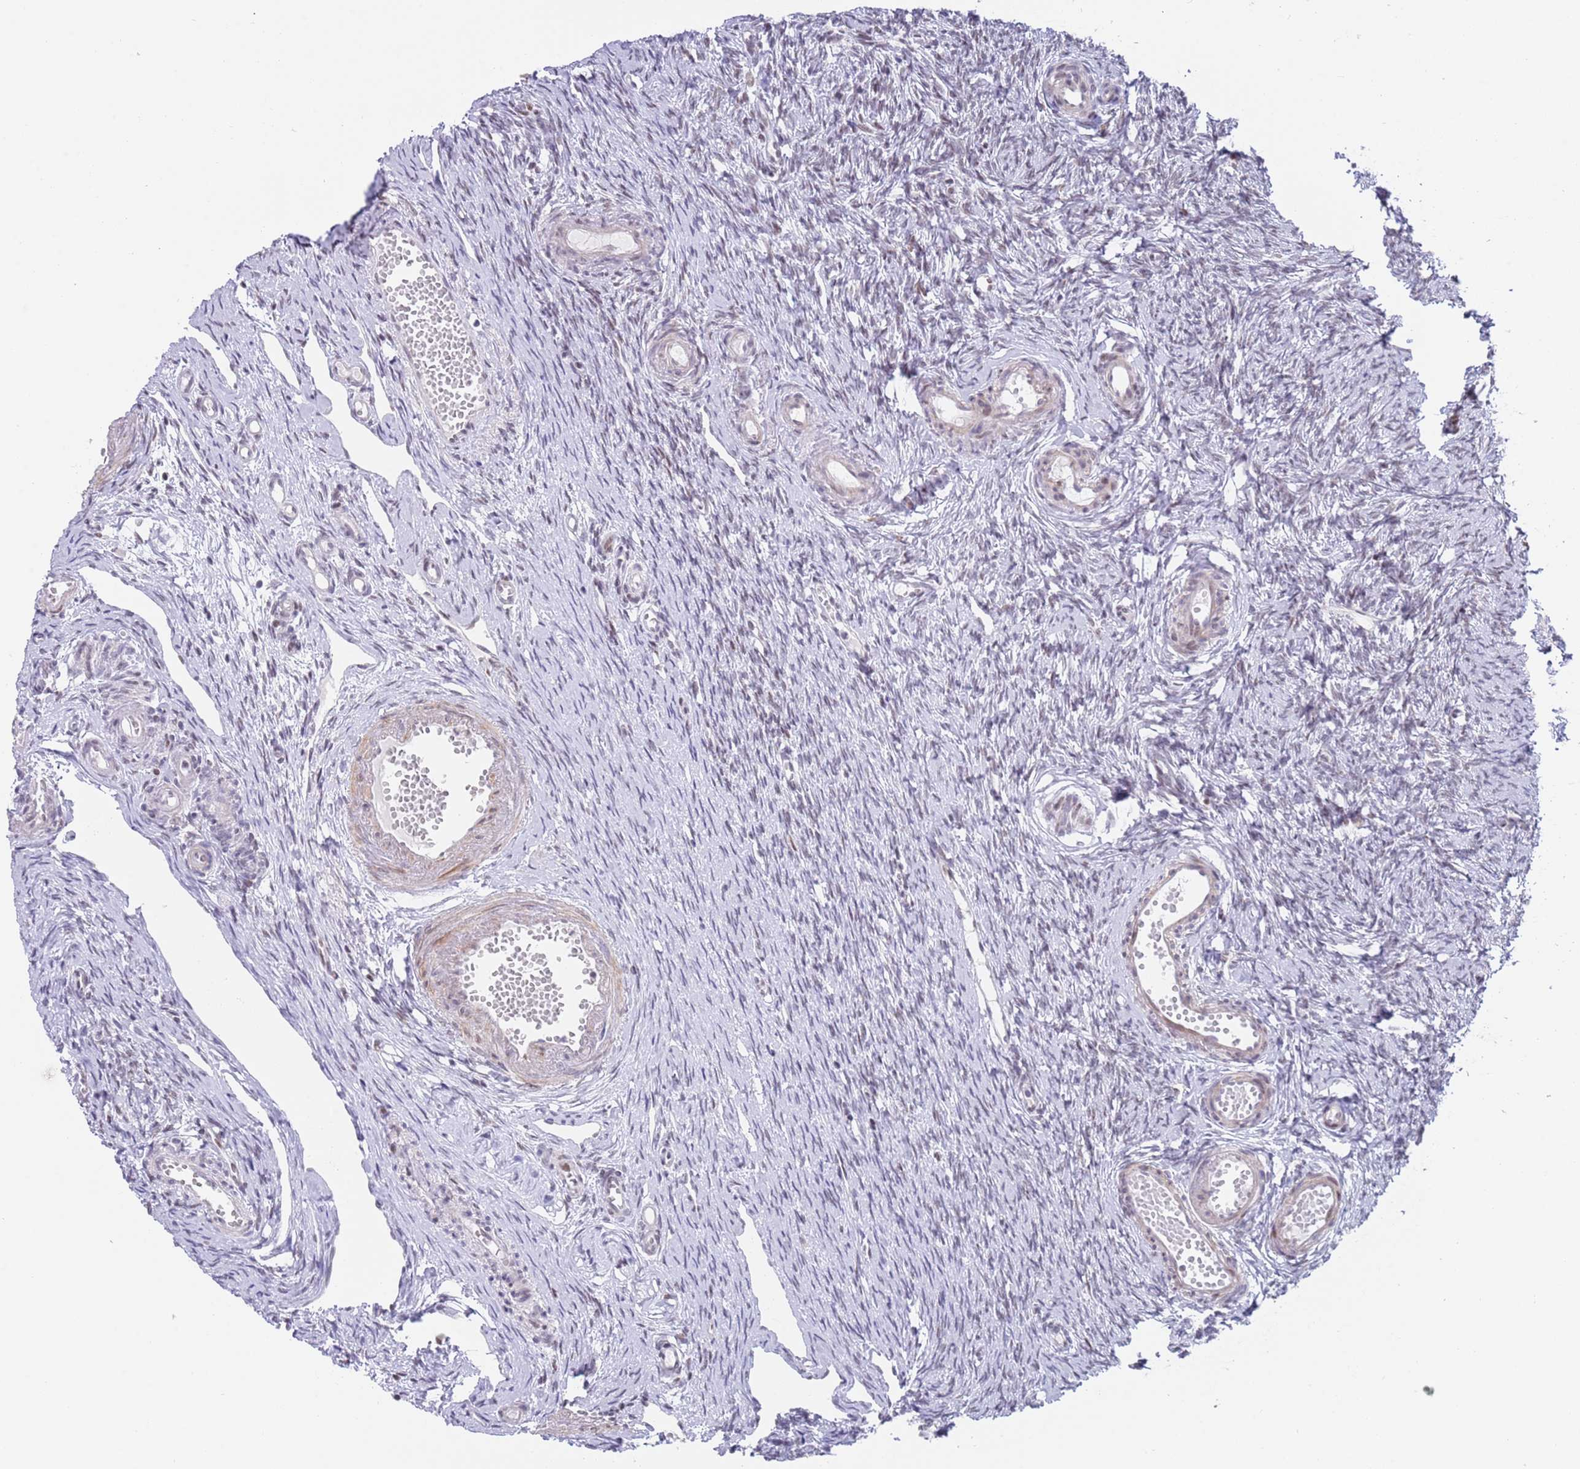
{"staining": {"intensity": "moderate", "quantity": ">75%", "location": "nuclear"}, "tissue": "ovary", "cell_type": "Follicle cells", "image_type": "normal", "snomed": [{"axis": "morphology", "description": "Normal tissue, NOS"}, {"axis": "topography", "description": "Ovary"}], "caption": "Protein expression by immunohistochemistry (IHC) displays moderate nuclear expression in about >75% of follicle cells in normal ovary. Nuclei are stained in blue.", "gene": "ZNF382", "patient": {"sex": "female", "age": 51}}